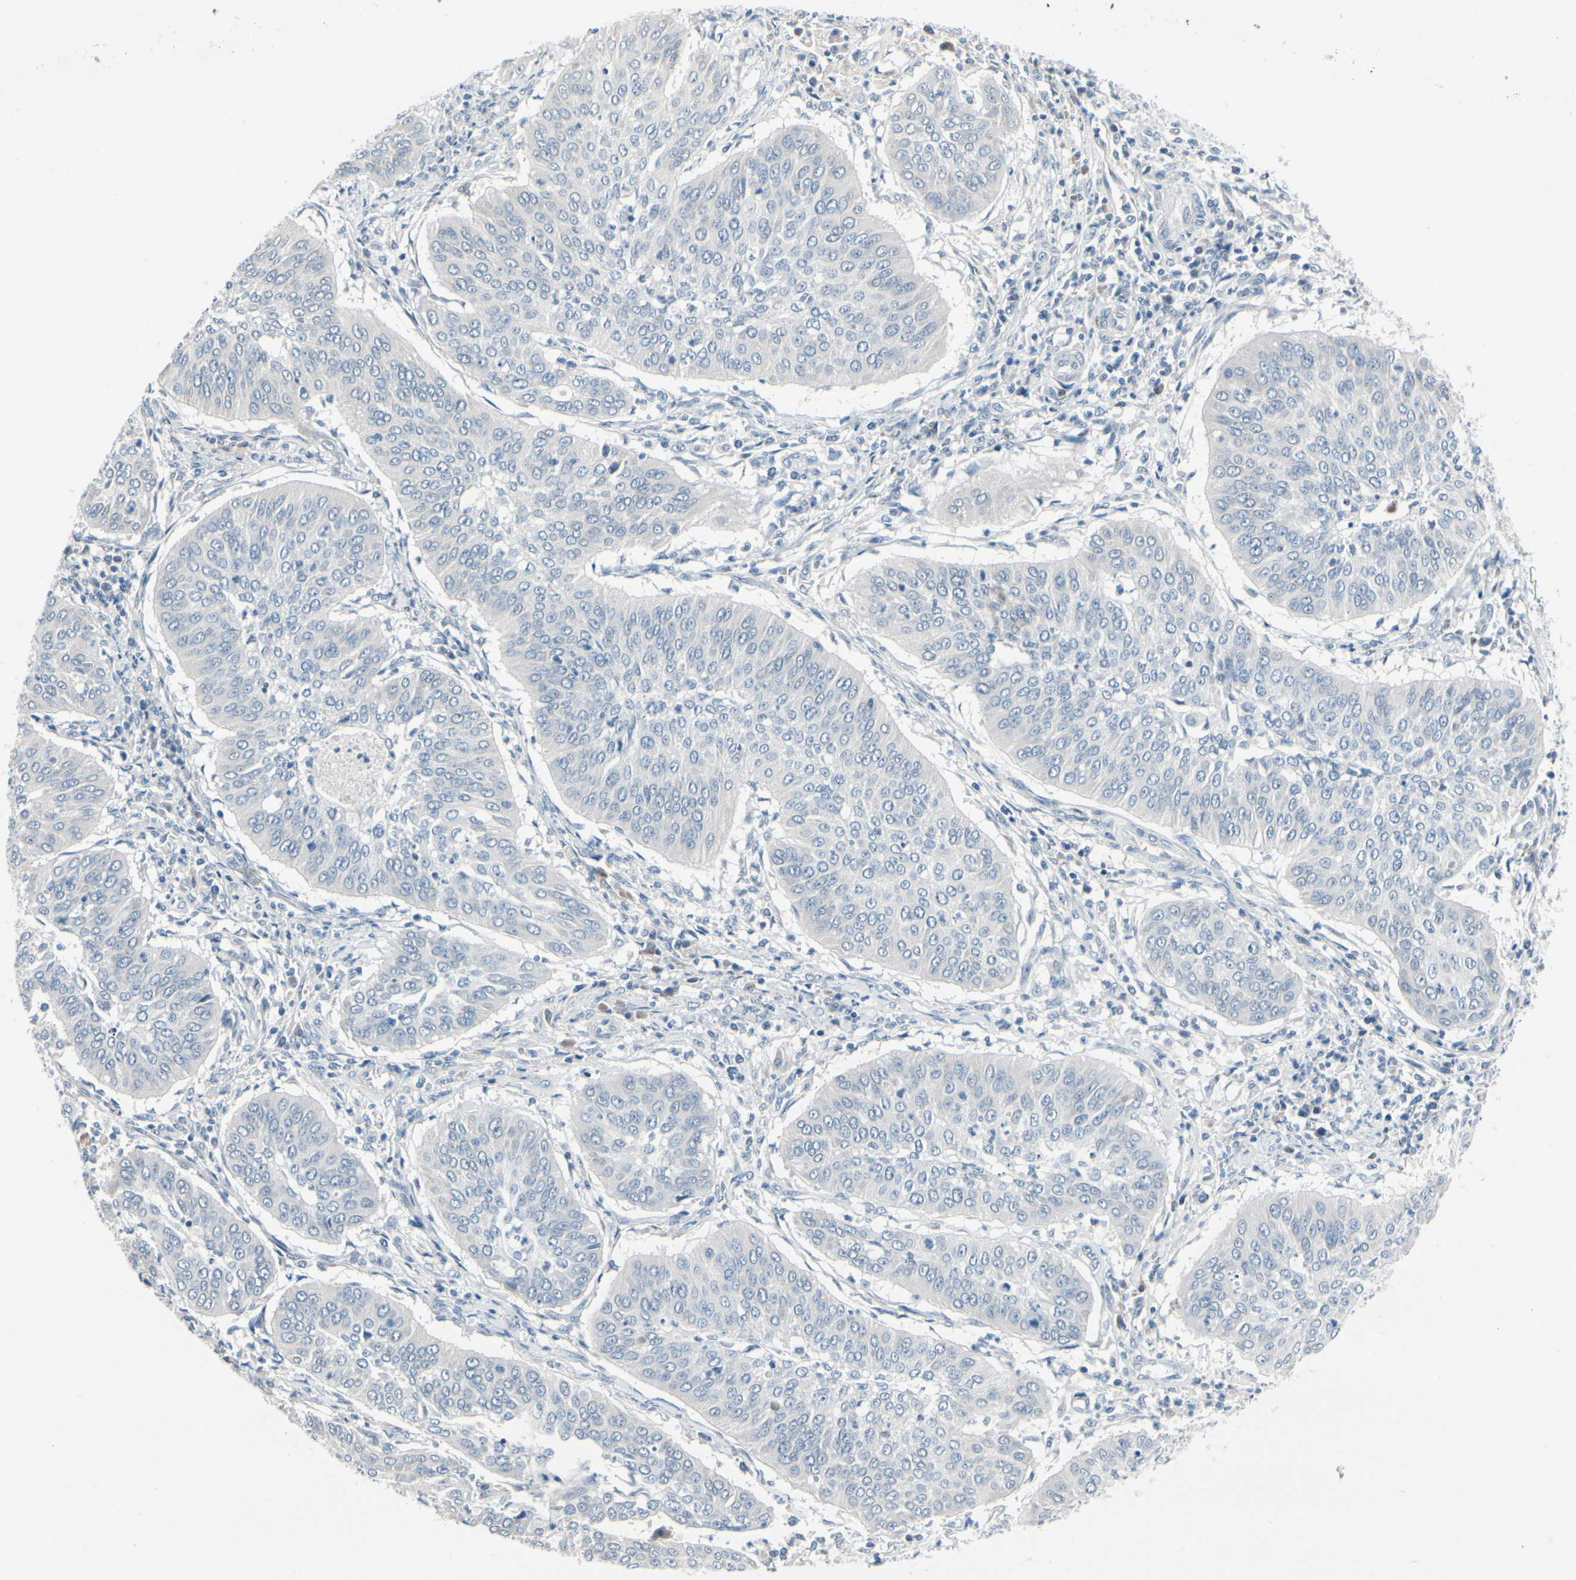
{"staining": {"intensity": "negative", "quantity": "none", "location": "none"}, "tissue": "cervical cancer", "cell_type": "Tumor cells", "image_type": "cancer", "snomed": [{"axis": "morphology", "description": "Normal tissue, NOS"}, {"axis": "morphology", "description": "Squamous cell carcinoma, NOS"}, {"axis": "topography", "description": "Cervix"}], "caption": "The photomicrograph demonstrates no staining of tumor cells in cervical cancer. The staining is performed using DAB (3,3'-diaminobenzidine) brown chromogen with nuclei counter-stained in using hematoxylin.", "gene": "PGR", "patient": {"sex": "female", "age": 39}}